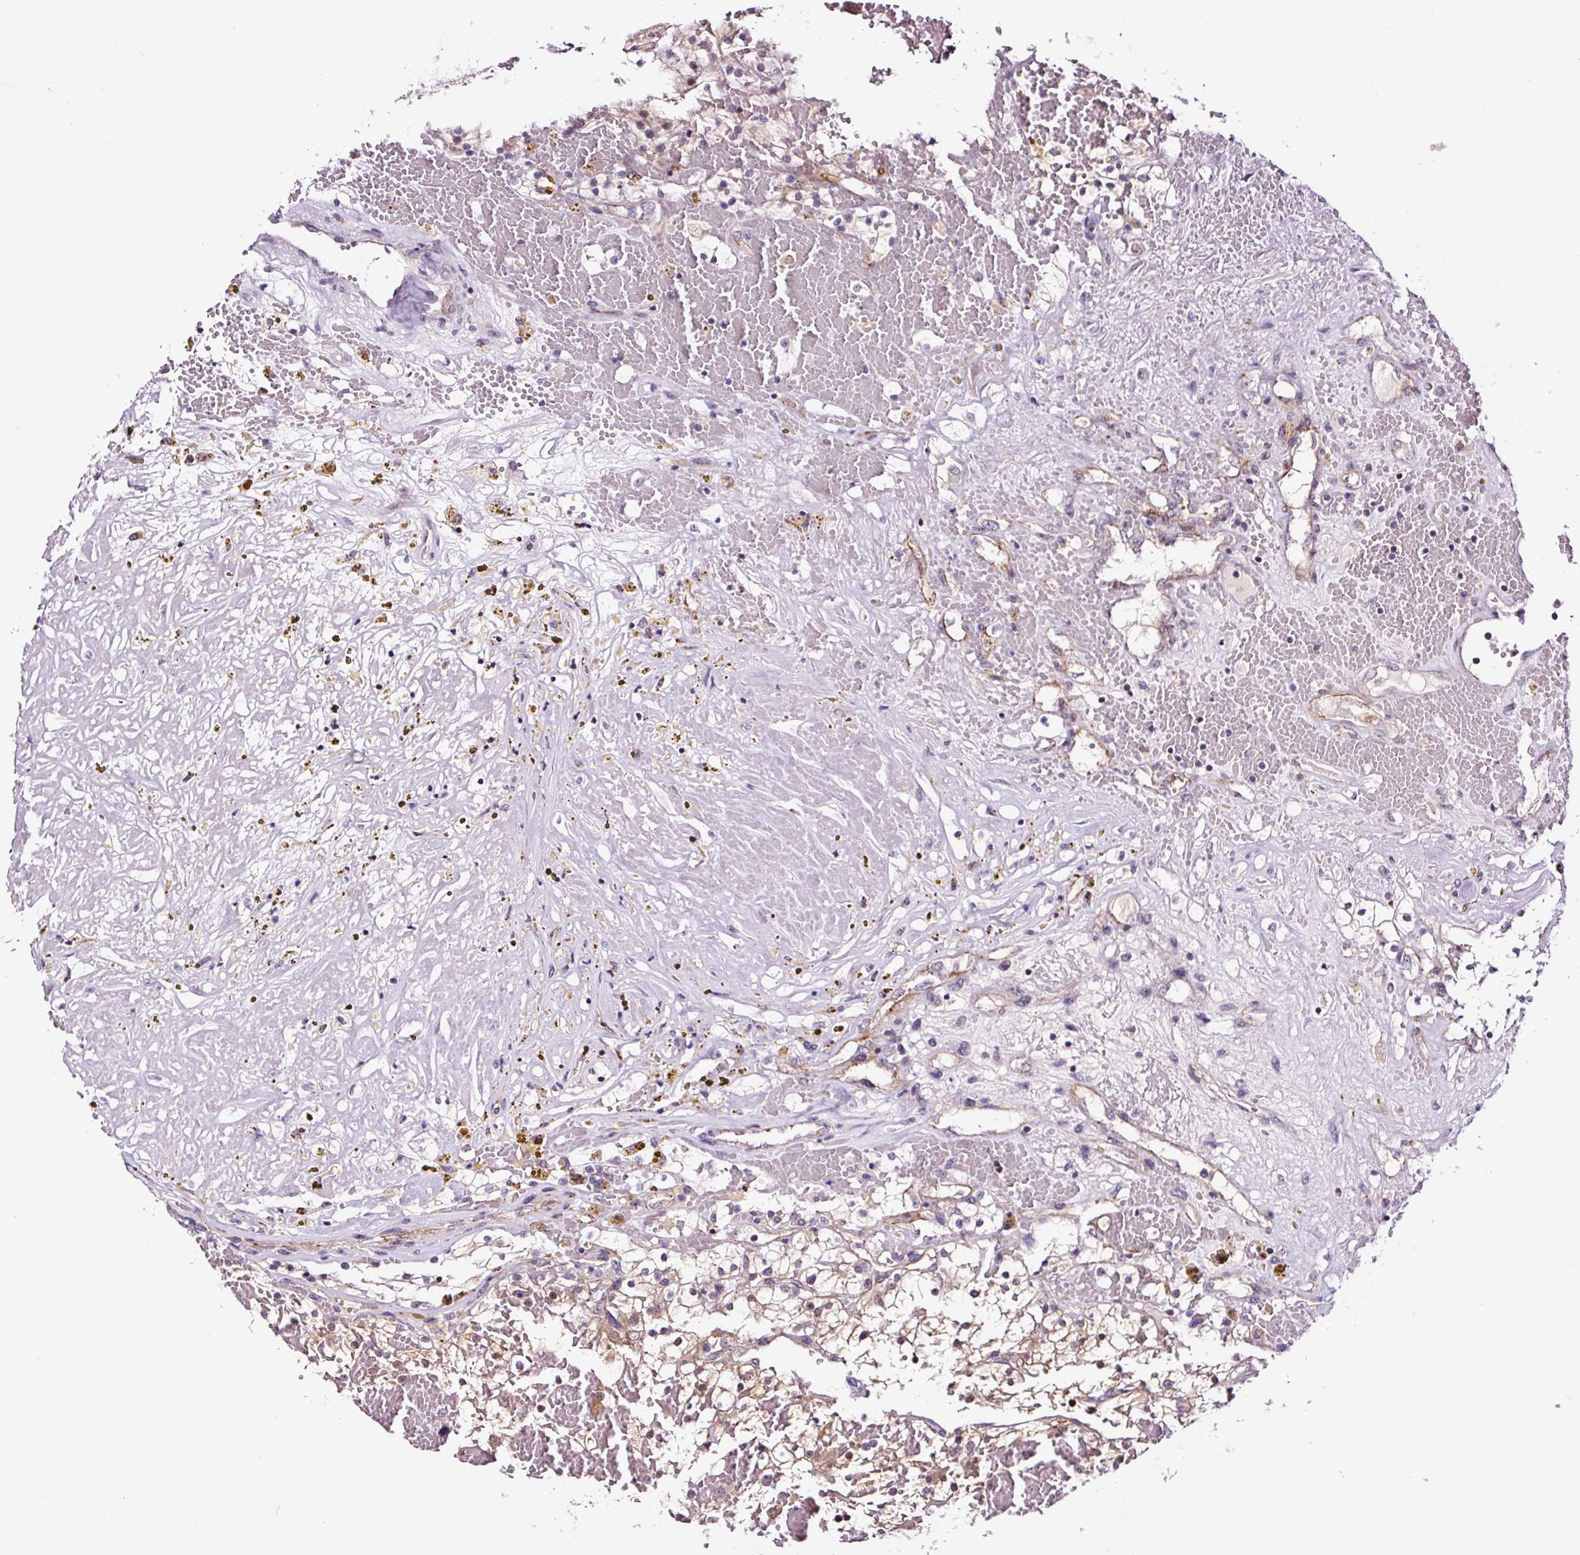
{"staining": {"intensity": "negative", "quantity": "none", "location": "none"}, "tissue": "renal cancer", "cell_type": "Tumor cells", "image_type": "cancer", "snomed": [{"axis": "morphology", "description": "Normal tissue, NOS"}, {"axis": "morphology", "description": "Adenocarcinoma, NOS"}, {"axis": "topography", "description": "Kidney"}], "caption": "Immunohistochemistry (IHC) photomicrograph of neoplastic tissue: human renal adenocarcinoma stained with DAB exhibits no significant protein positivity in tumor cells.", "gene": "TAFA3", "patient": {"sex": "male", "age": 68}}